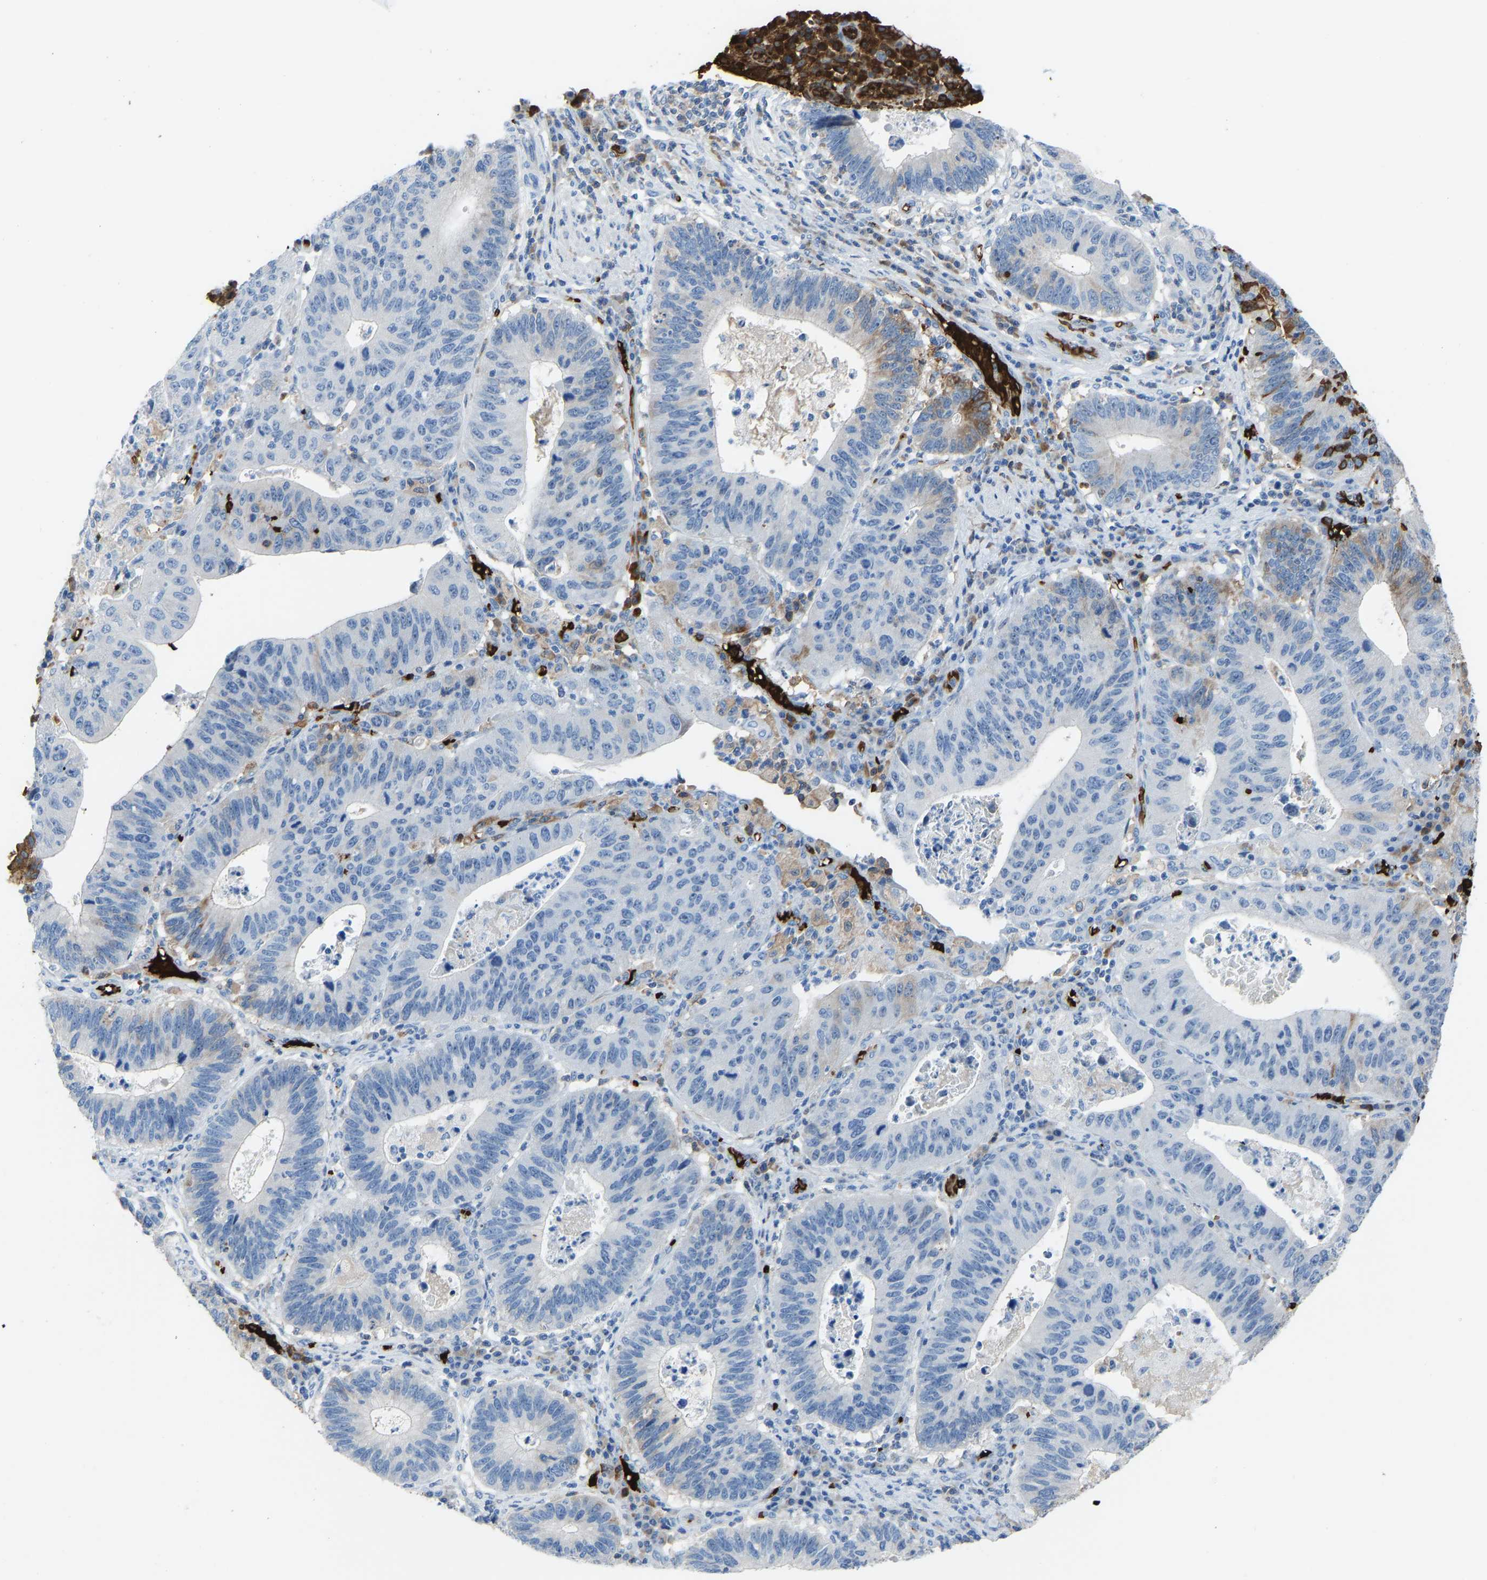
{"staining": {"intensity": "moderate", "quantity": "<25%", "location": "cytoplasmic/membranous"}, "tissue": "stomach cancer", "cell_type": "Tumor cells", "image_type": "cancer", "snomed": [{"axis": "morphology", "description": "Adenocarcinoma, NOS"}, {"axis": "topography", "description": "Stomach"}], "caption": "Adenocarcinoma (stomach) stained with a brown dye displays moderate cytoplasmic/membranous positive positivity in approximately <25% of tumor cells.", "gene": "PIGS", "patient": {"sex": "male", "age": 59}}